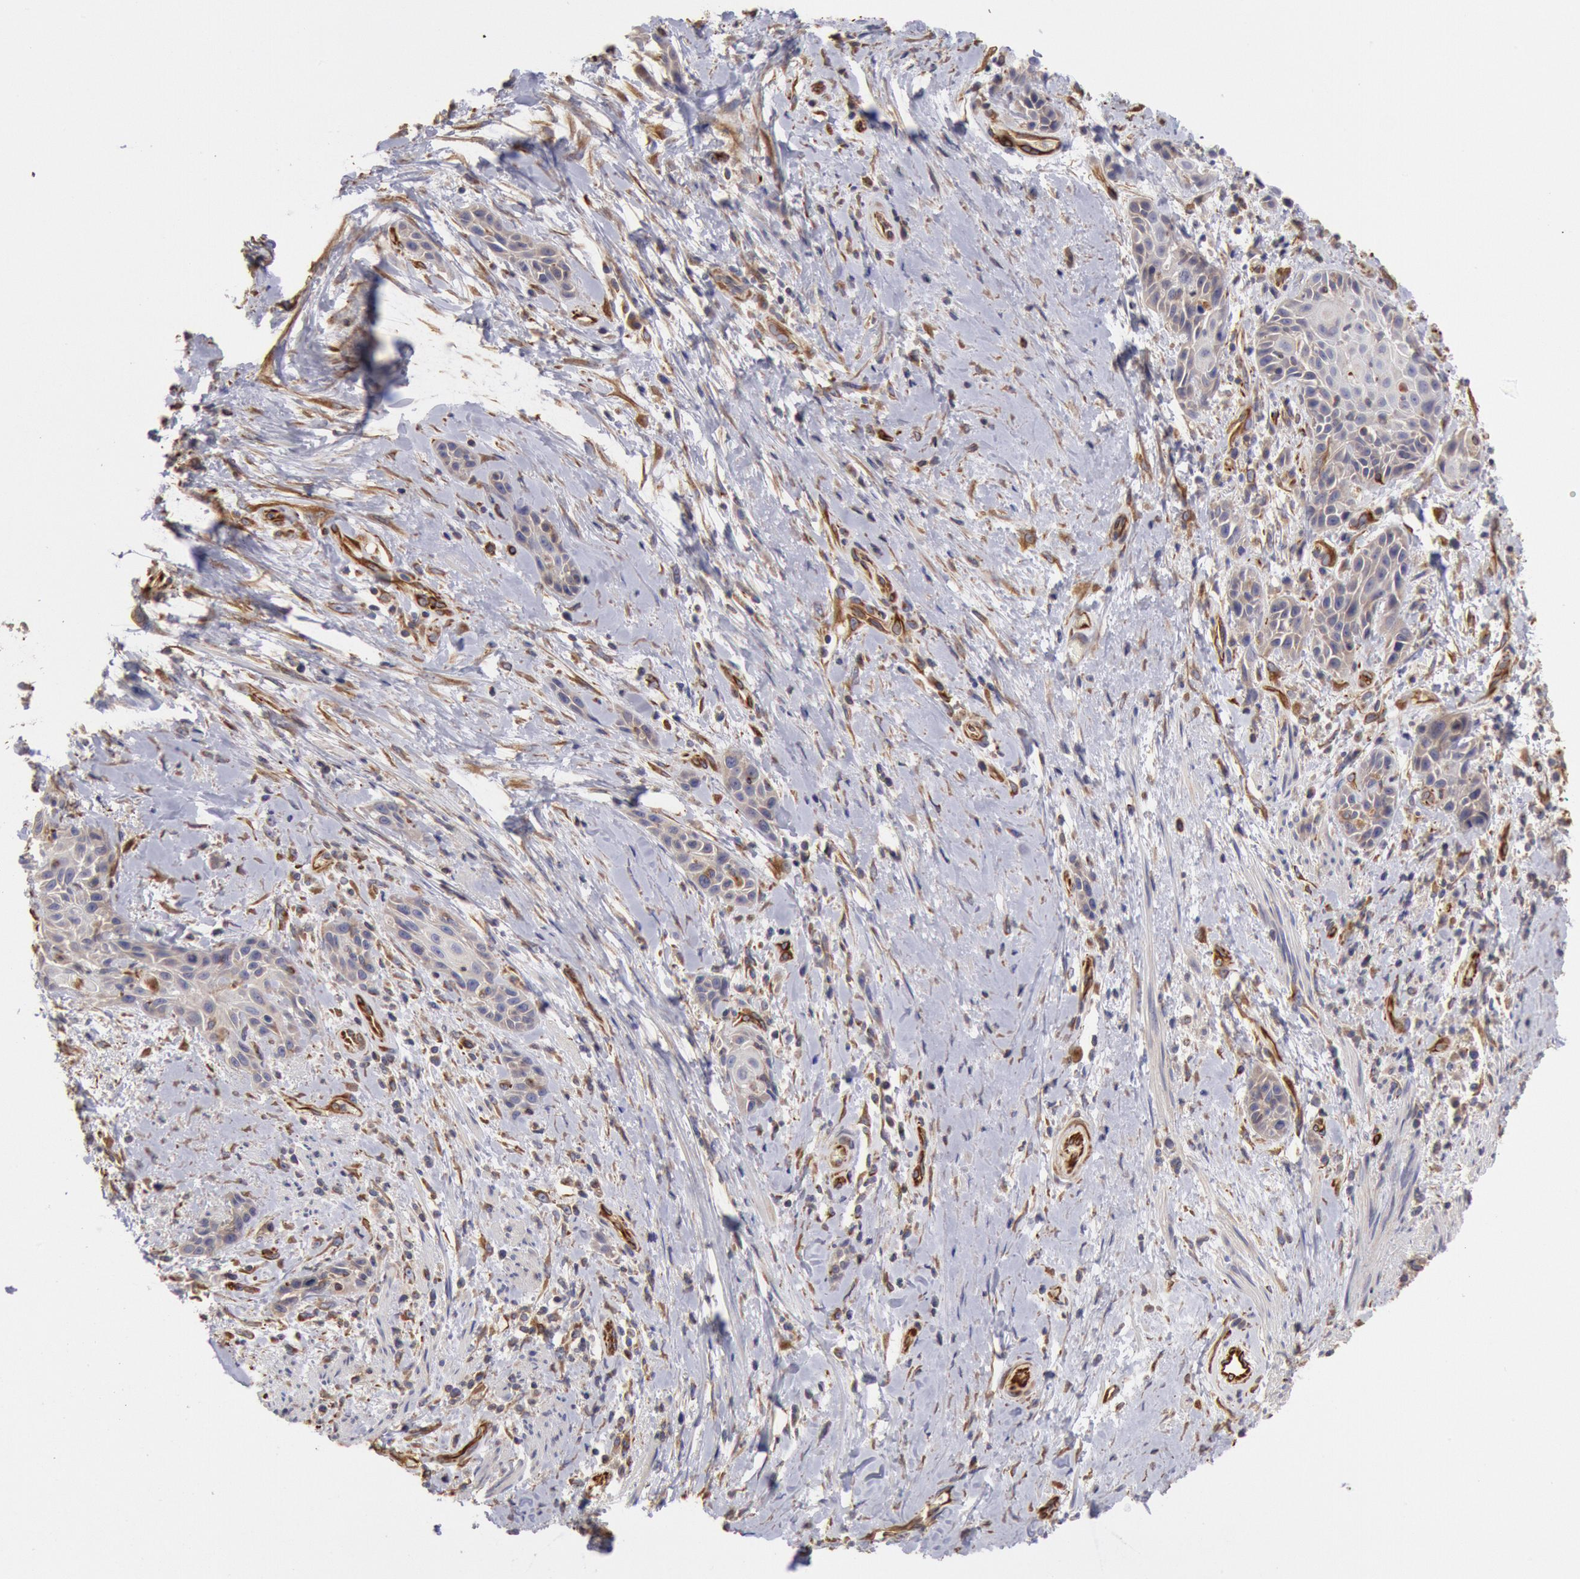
{"staining": {"intensity": "weak", "quantity": "<25%", "location": "cytoplasmic/membranous"}, "tissue": "skin cancer", "cell_type": "Tumor cells", "image_type": "cancer", "snomed": [{"axis": "morphology", "description": "Squamous cell carcinoma, NOS"}, {"axis": "topography", "description": "Skin"}, {"axis": "topography", "description": "Anal"}], "caption": "Tumor cells are negative for protein expression in human skin cancer (squamous cell carcinoma).", "gene": "RNF139", "patient": {"sex": "male", "age": 64}}